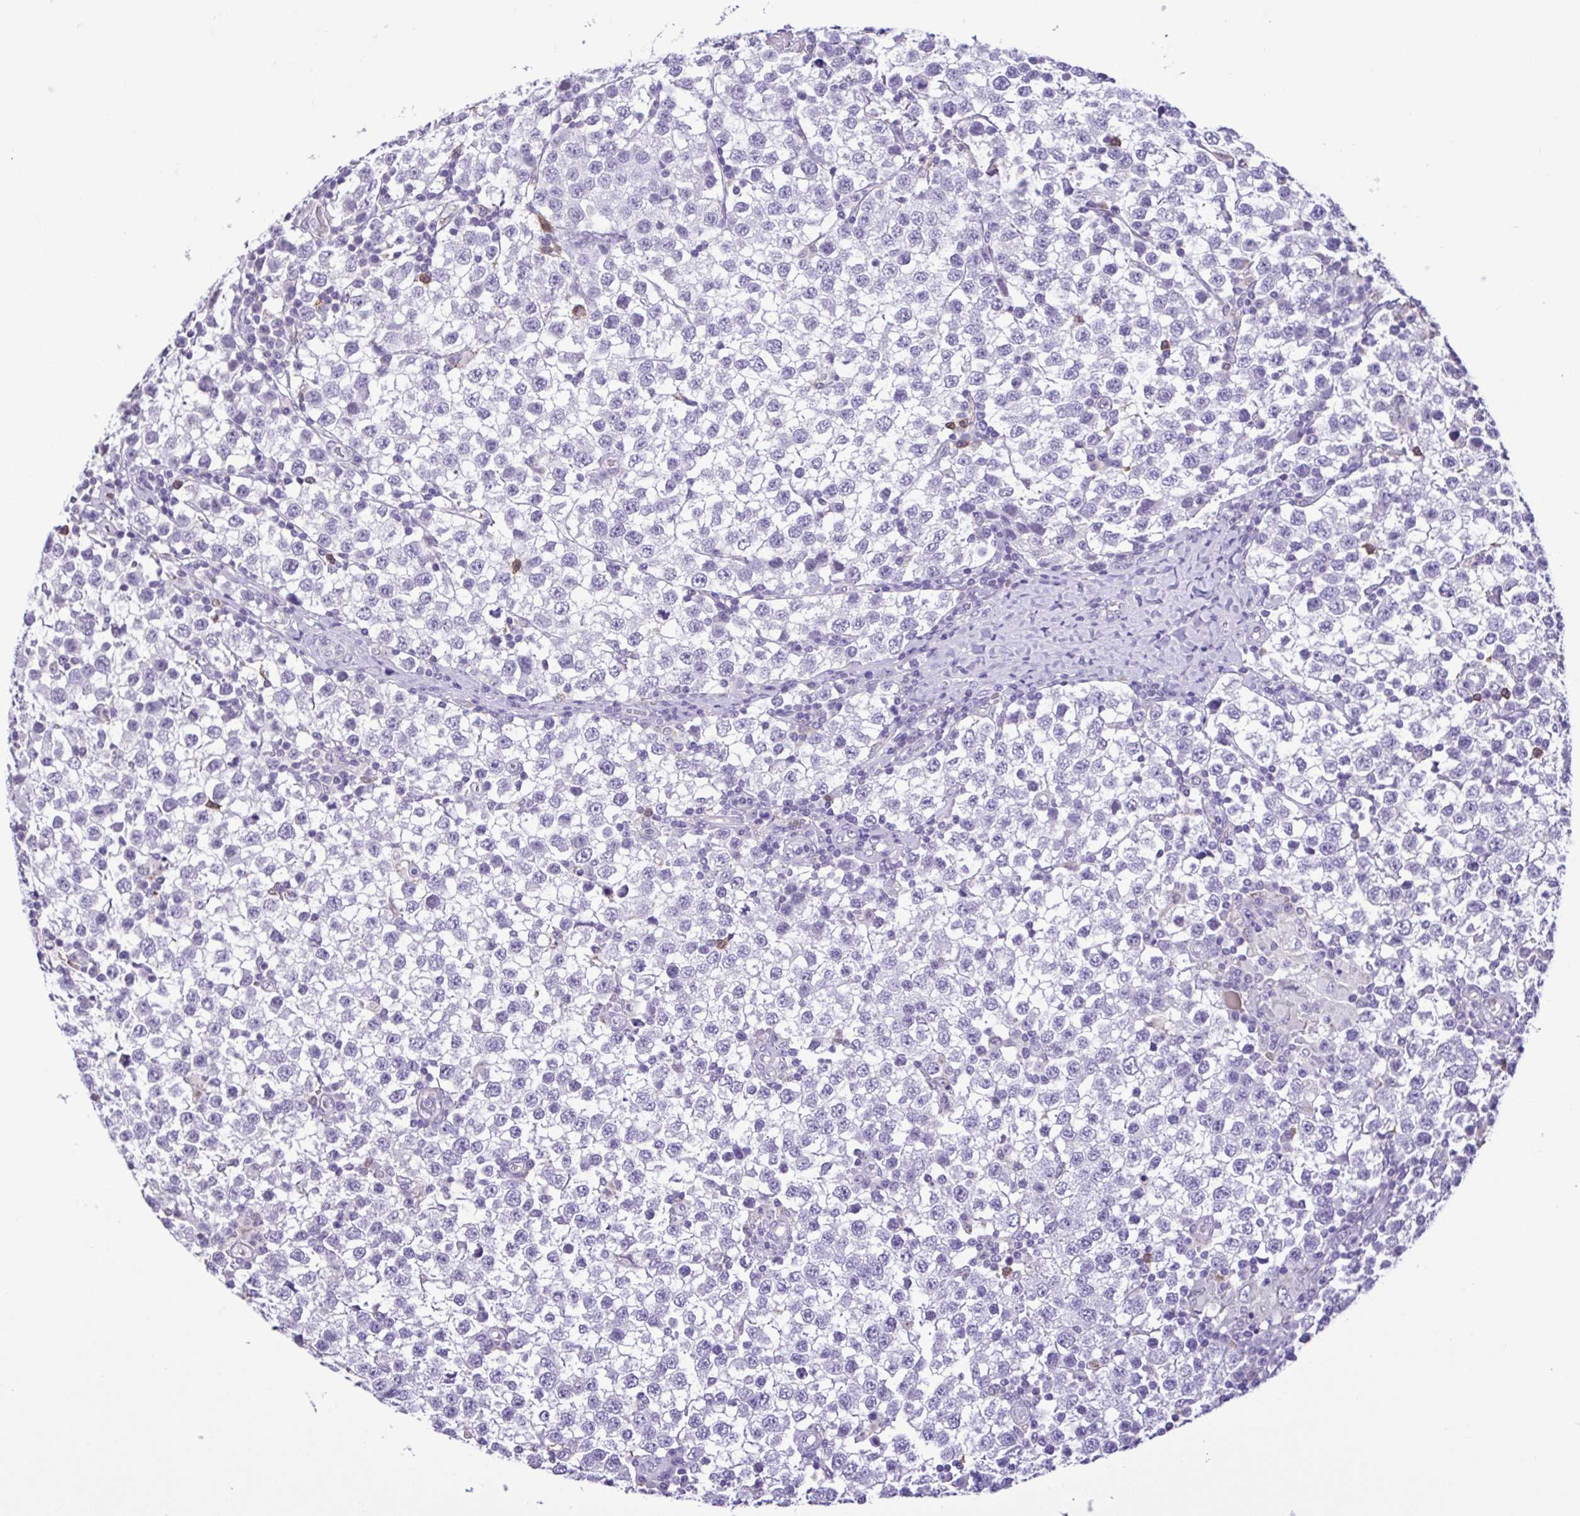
{"staining": {"intensity": "negative", "quantity": "none", "location": "none"}, "tissue": "testis cancer", "cell_type": "Tumor cells", "image_type": "cancer", "snomed": [{"axis": "morphology", "description": "Seminoma, NOS"}, {"axis": "topography", "description": "Testis"}], "caption": "Immunohistochemical staining of human seminoma (testis) displays no significant staining in tumor cells.", "gene": "CBY2", "patient": {"sex": "male", "age": 34}}